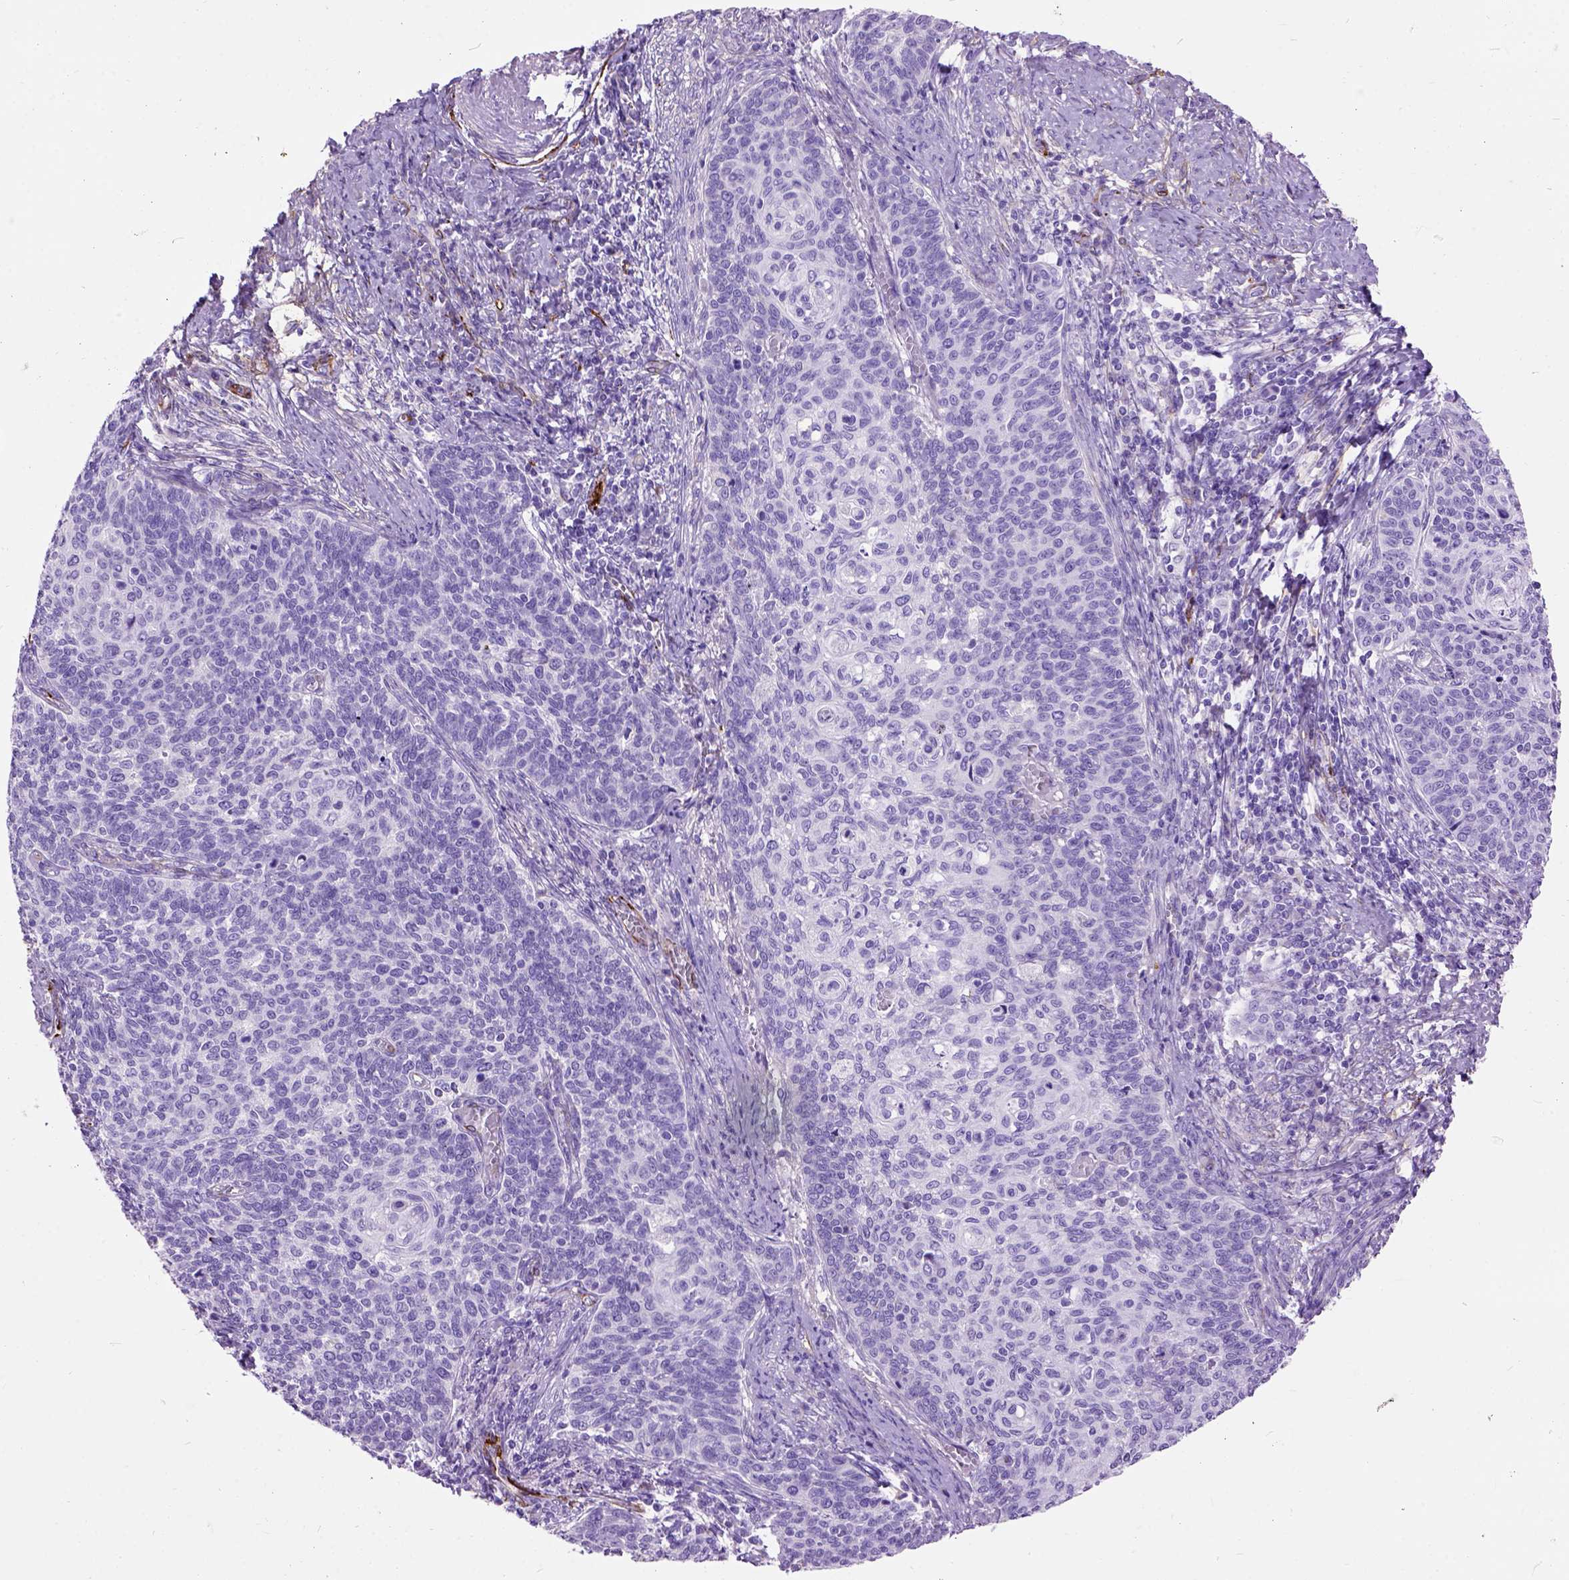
{"staining": {"intensity": "negative", "quantity": "none", "location": "none"}, "tissue": "cervical cancer", "cell_type": "Tumor cells", "image_type": "cancer", "snomed": [{"axis": "morphology", "description": "Normal tissue, NOS"}, {"axis": "morphology", "description": "Squamous cell carcinoma, NOS"}, {"axis": "topography", "description": "Cervix"}], "caption": "Photomicrograph shows no significant protein expression in tumor cells of cervical squamous cell carcinoma.", "gene": "MAPT", "patient": {"sex": "female", "age": 39}}